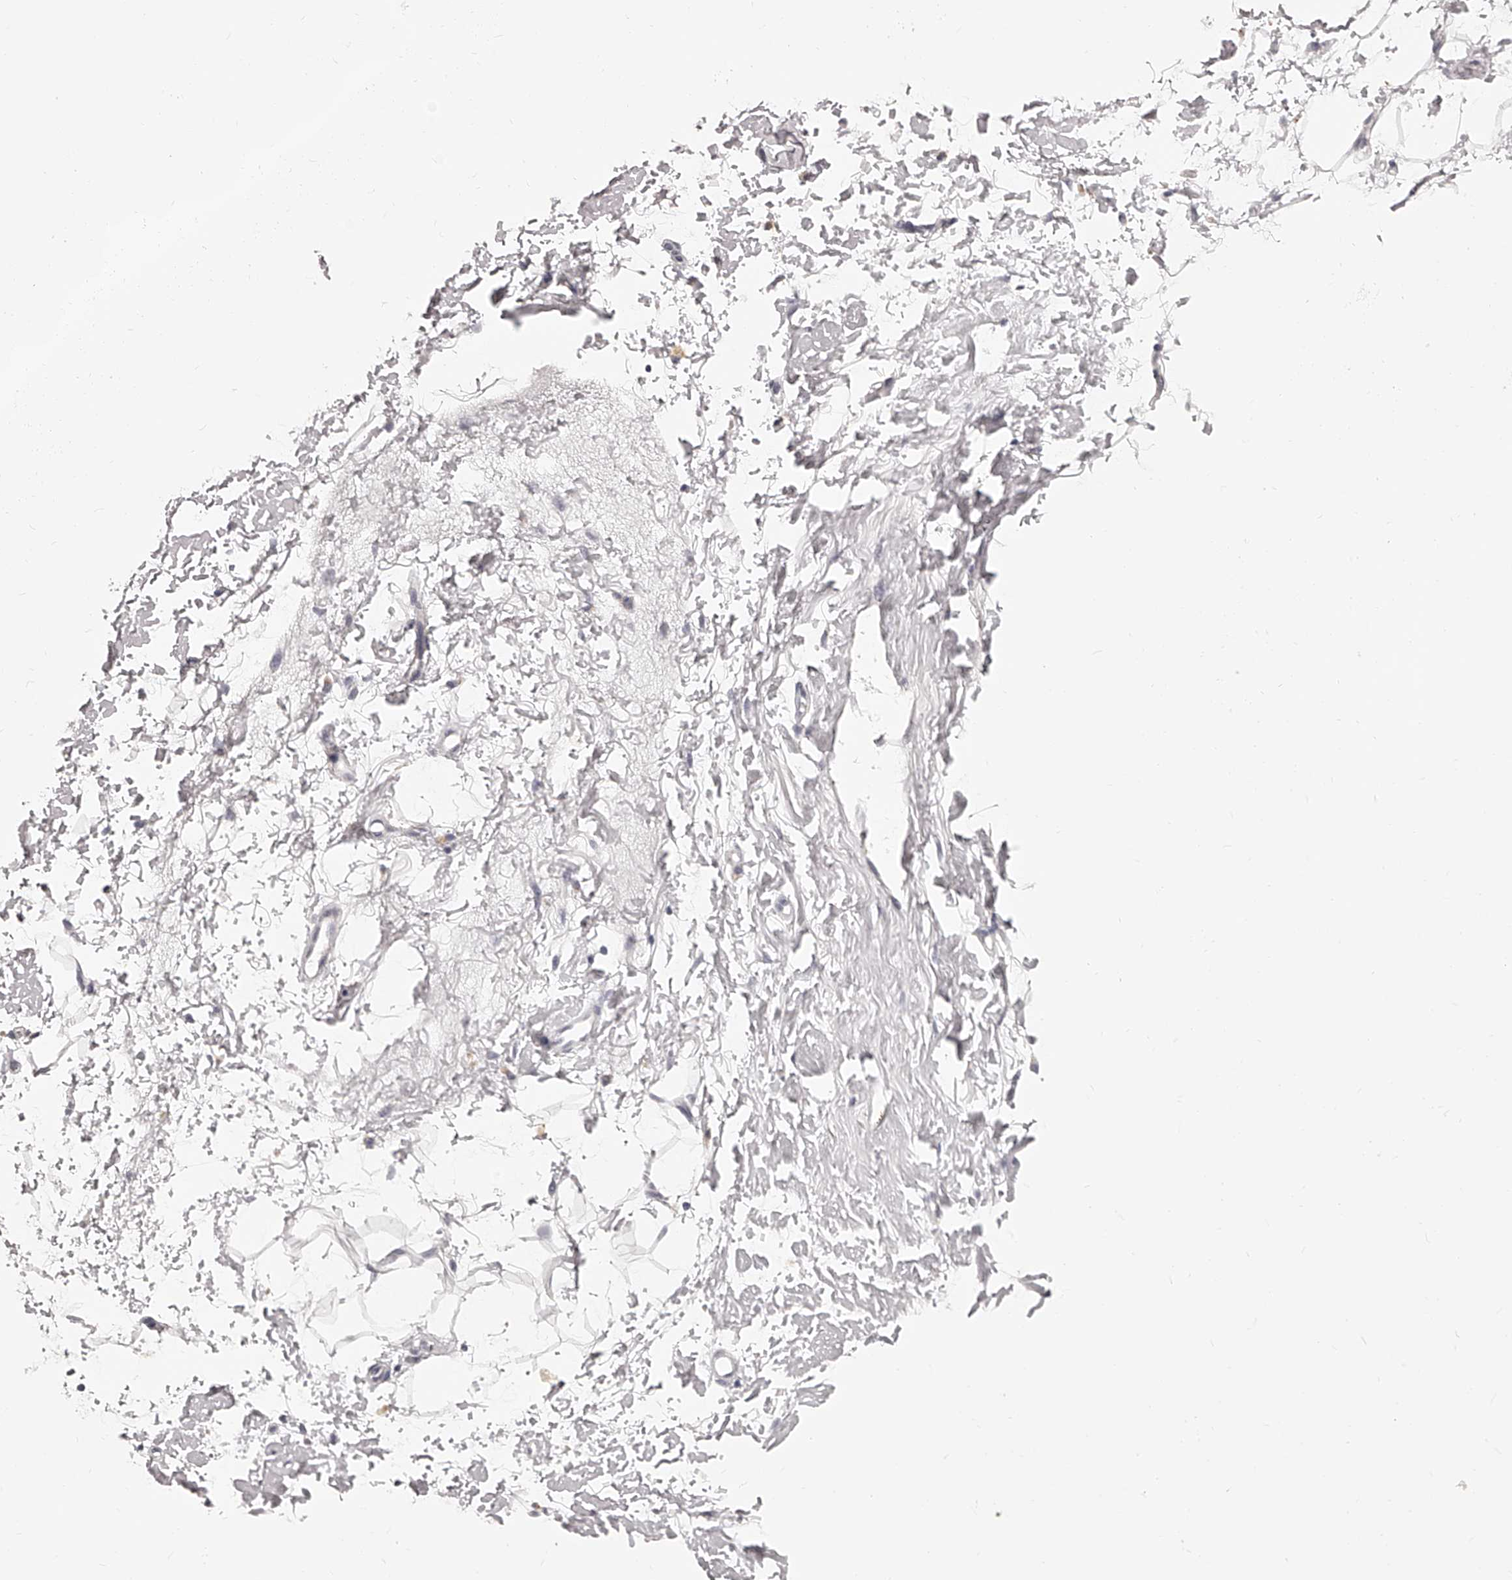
{"staining": {"intensity": "negative", "quantity": "none", "location": "none"}, "tissue": "adipose tissue", "cell_type": "Adipocytes", "image_type": "normal", "snomed": [{"axis": "morphology", "description": "Normal tissue, NOS"}, {"axis": "morphology", "description": "Adenocarcinoma, Low grade"}, {"axis": "topography", "description": "Prostate"}, {"axis": "topography", "description": "Peripheral nerve tissue"}], "caption": "Photomicrograph shows no significant protein positivity in adipocytes of unremarkable adipose tissue.", "gene": "DMRT1", "patient": {"sex": "male", "age": 63}}